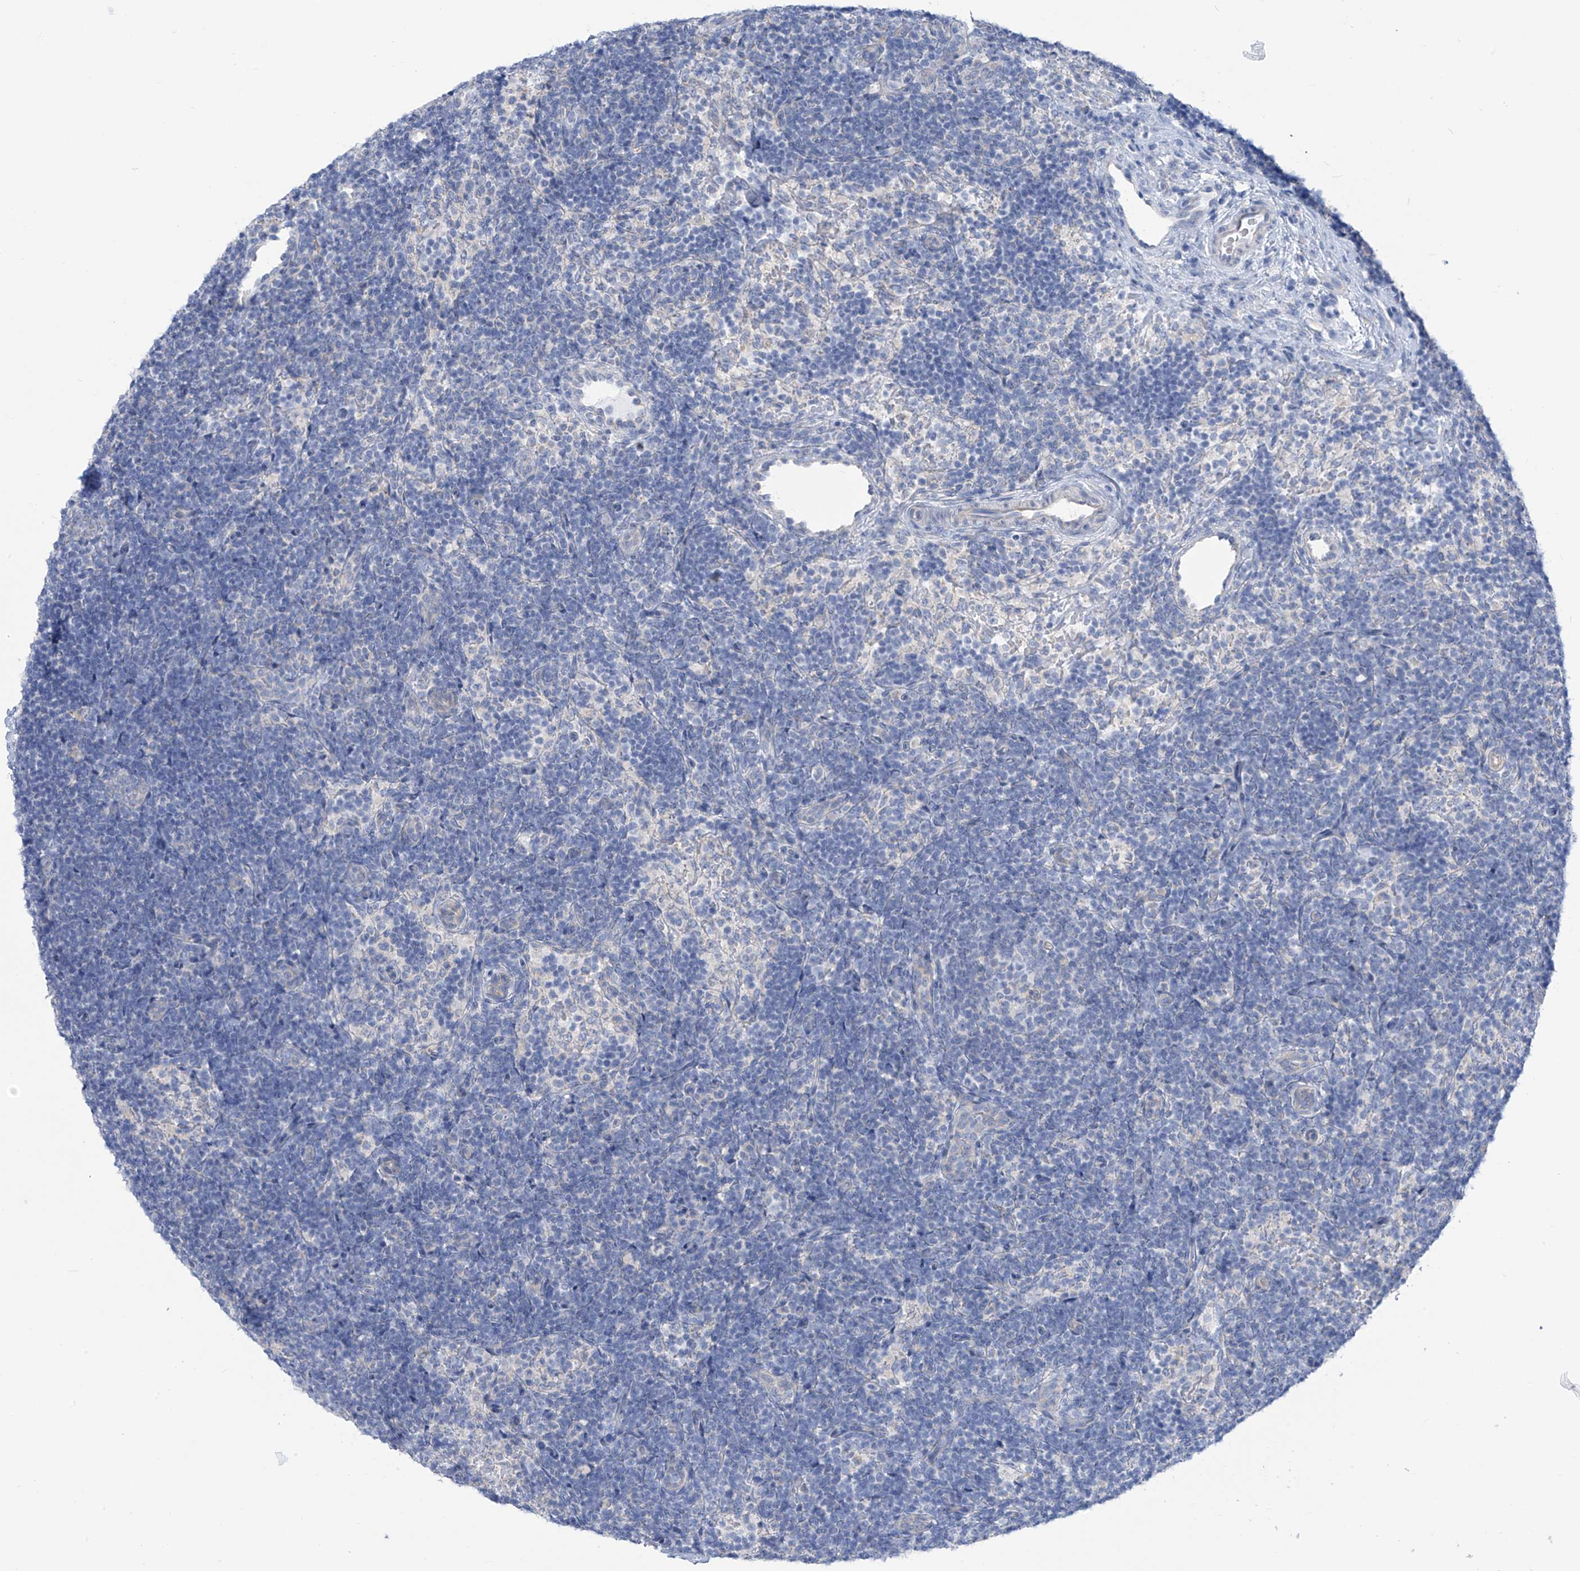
{"staining": {"intensity": "negative", "quantity": "none", "location": "none"}, "tissue": "lymph node", "cell_type": "Germinal center cells", "image_type": "normal", "snomed": [{"axis": "morphology", "description": "Normal tissue, NOS"}, {"axis": "topography", "description": "Lymph node"}], "caption": "Immunohistochemistry histopathology image of benign lymph node: lymph node stained with DAB (3,3'-diaminobenzidine) exhibits no significant protein staining in germinal center cells. (Immunohistochemistry, brightfield microscopy, high magnification).", "gene": "RCN2", "patient": {"sex": "female", "age": 22}}